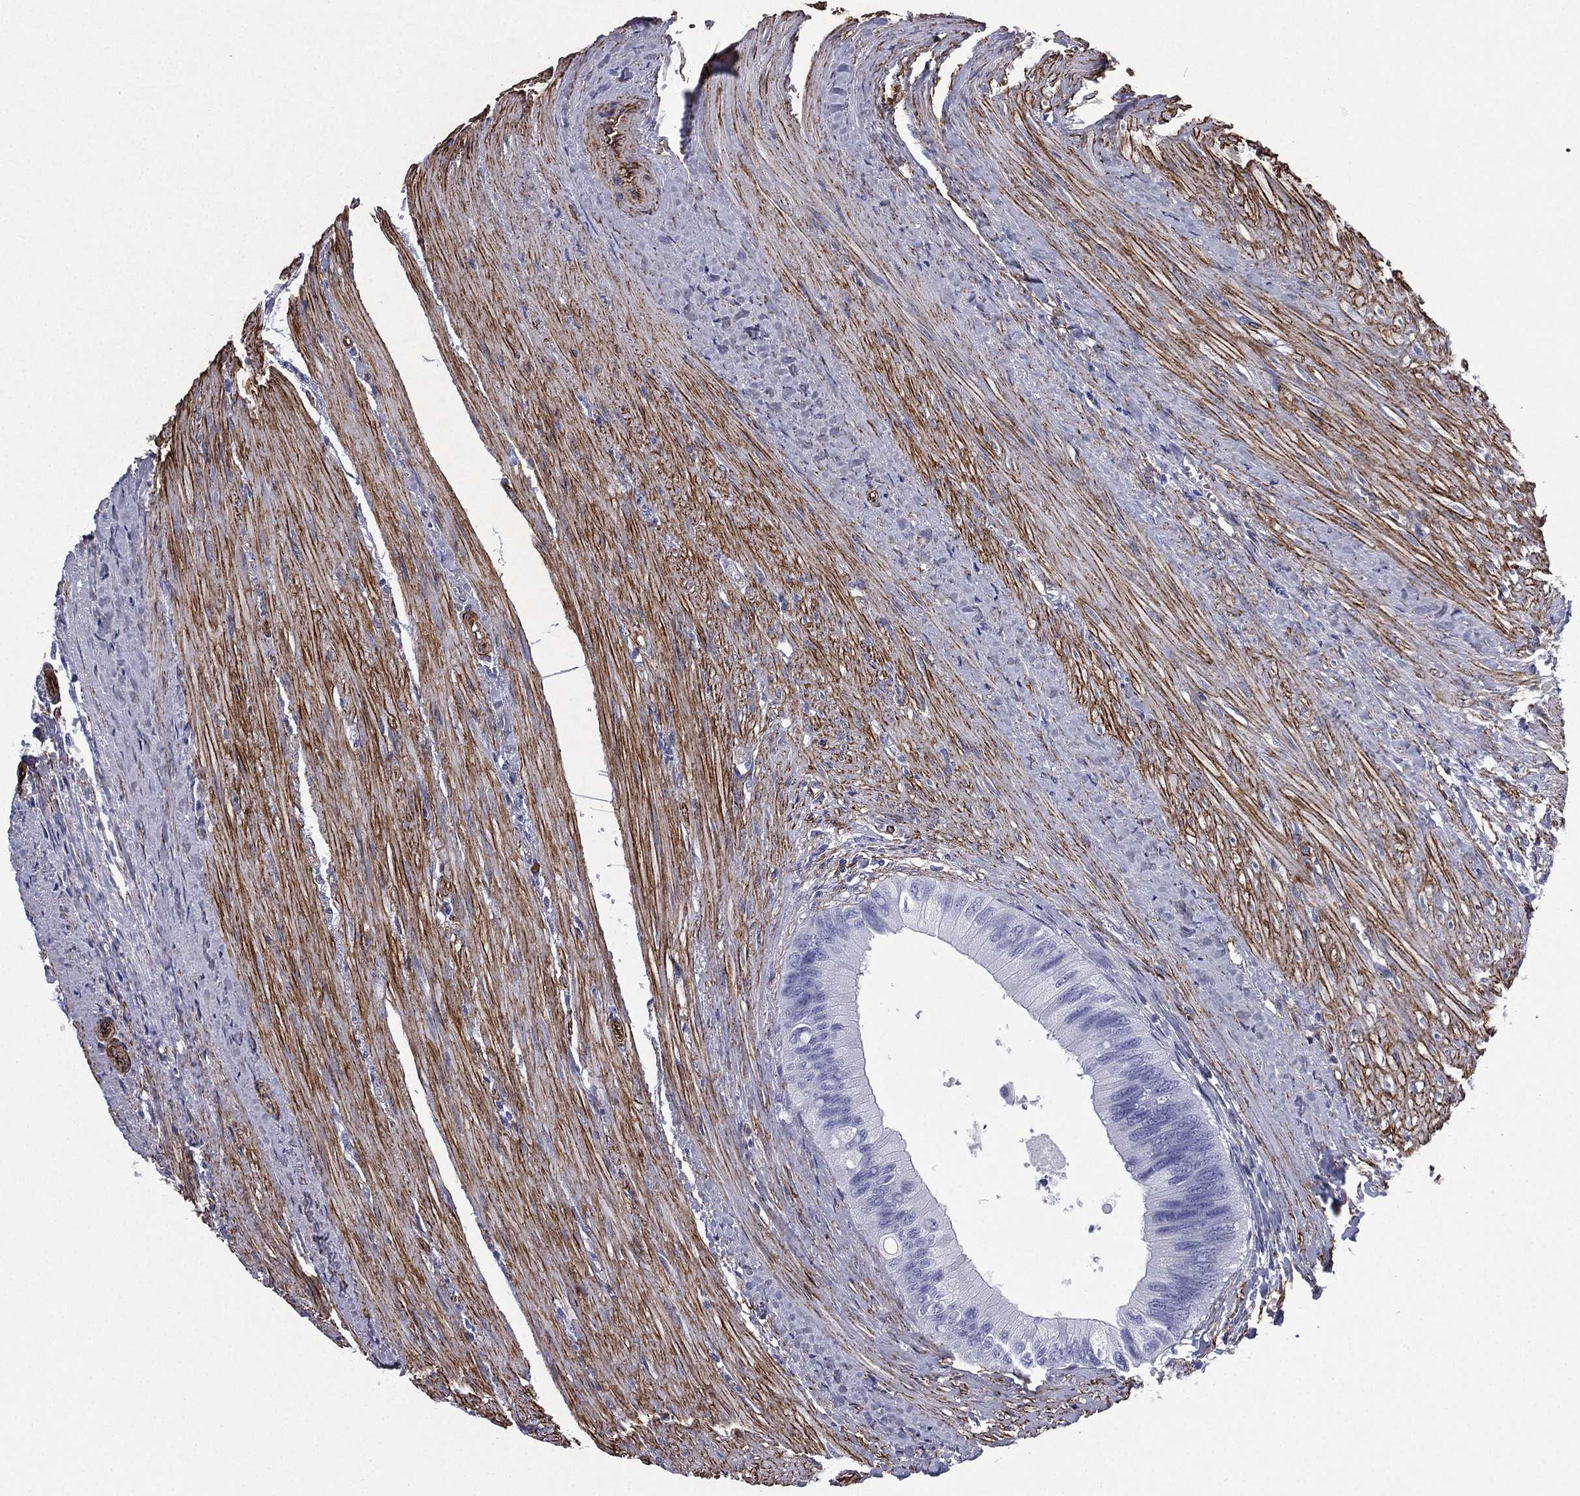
{"staining": {"intensity": "negative", "quantity": "none", "location": "none"}, "tissue": "colorectal cancer", "cell_type": "Tumor cells", "image_type": "cancer", "snomed": [{"axis": "morphology", "description": "Normal tissue, NOS"}, {"axis": "morphology", "description": "Adenocarcinoma, NOS"}, {"axis": "topography", "description": "Colon"}], "caption": "Micrograph shows no significant protein expression in tumor cells of colorectal adenocarcinoma.", "gene": "CAVIN3", "patient": {"sex": "male", "age": 65}}